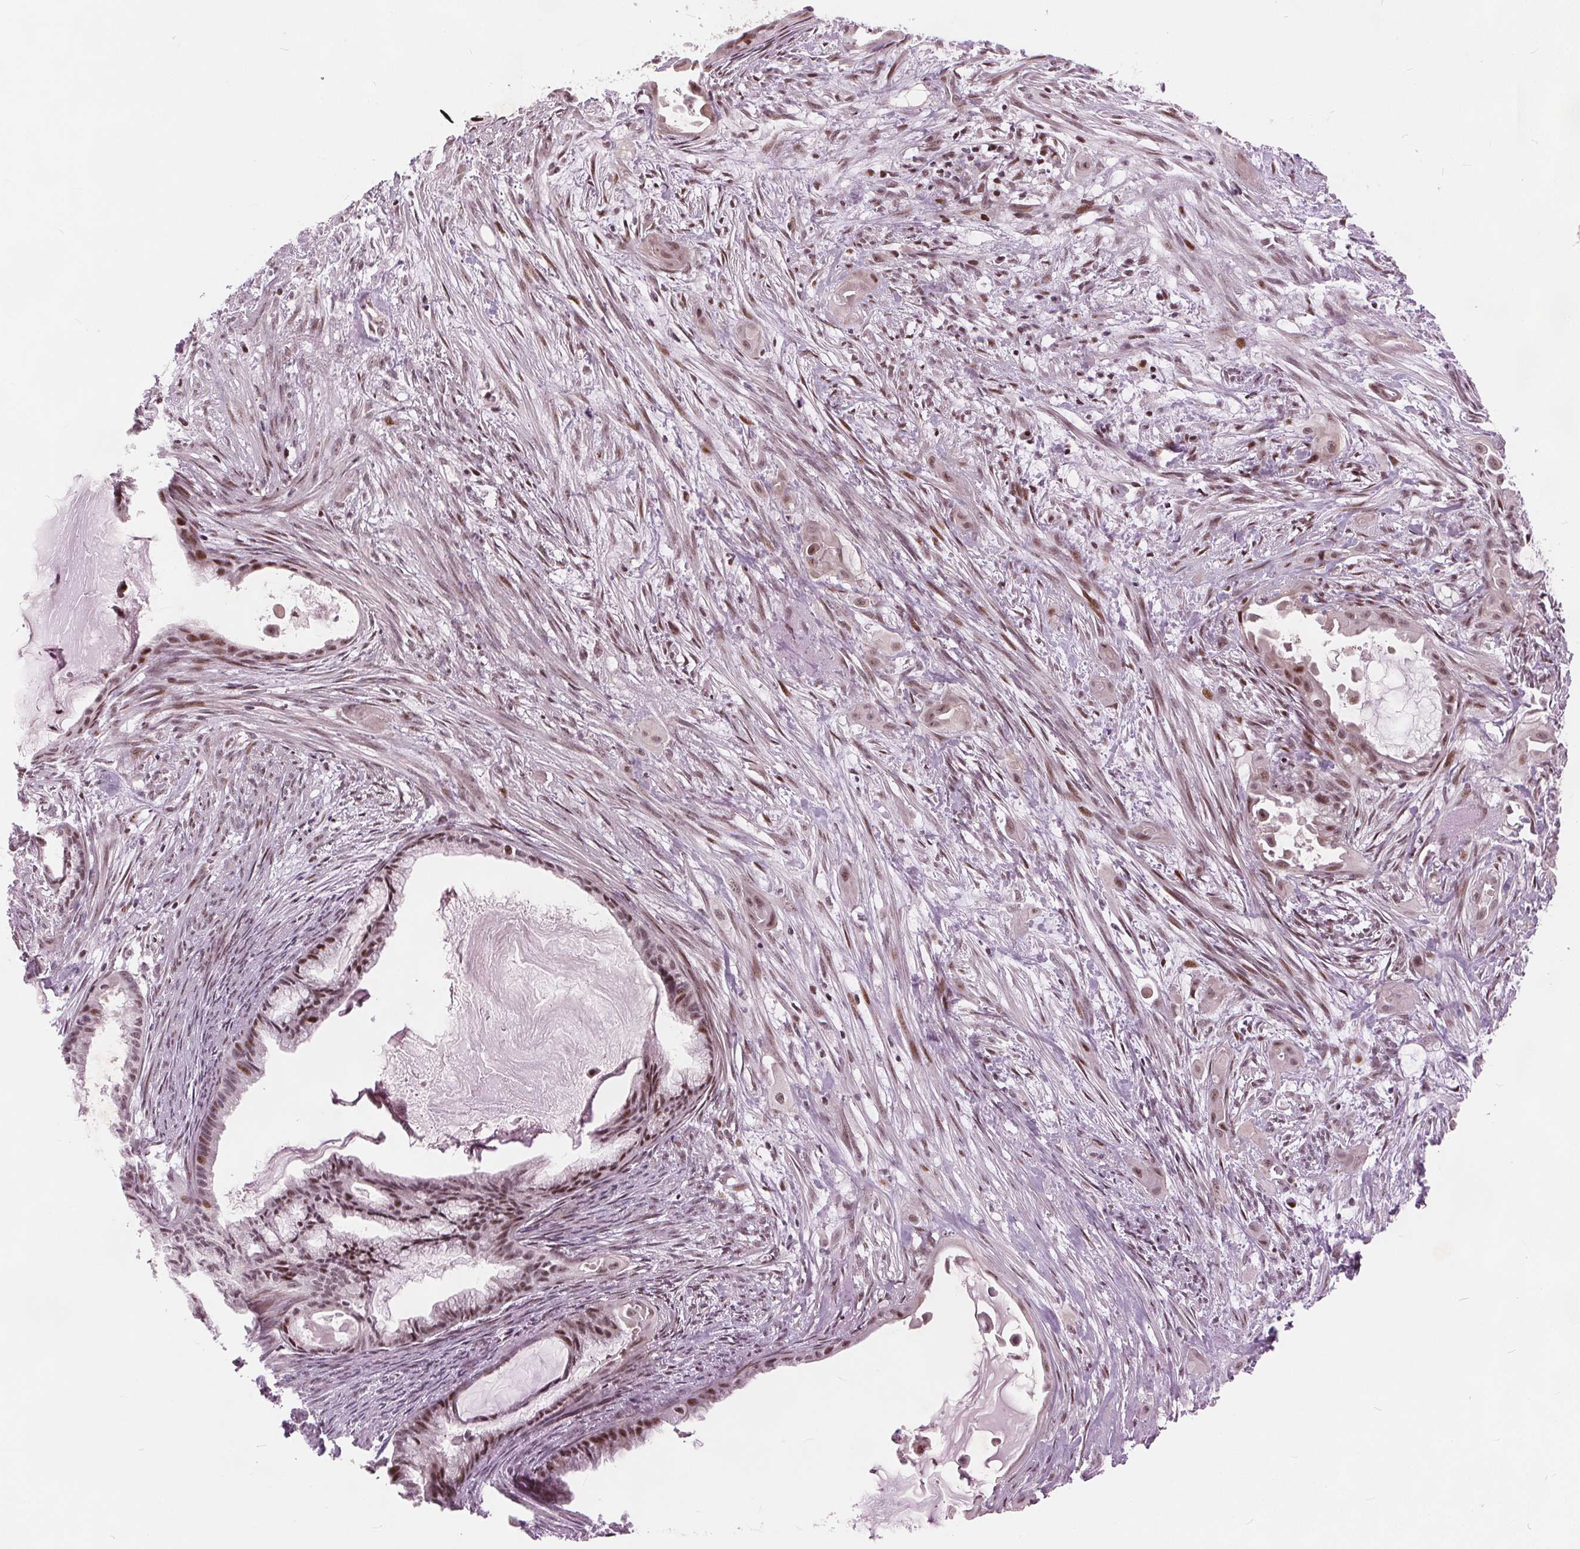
{"staining": {"intensity": "moderate", "quantity": ">75%", "location": "nuclear"}, "tissue": "endometrial cancer", "cell_type": "Tumor cells", "image_type": "cancer", "snomed": [{"axis": "morphology", "description": "Adenocarcinoma, NOS"}, {"axis": "topography", "description": "Endometrium"}], "caption": "Immunohistochemical staining of endometrial cancer reveals medium levels of moderate nuclear staining in approximately >75% of tumor cells.", "gene": "TTC34", "patient": {"sex": "female", "age": 86}}